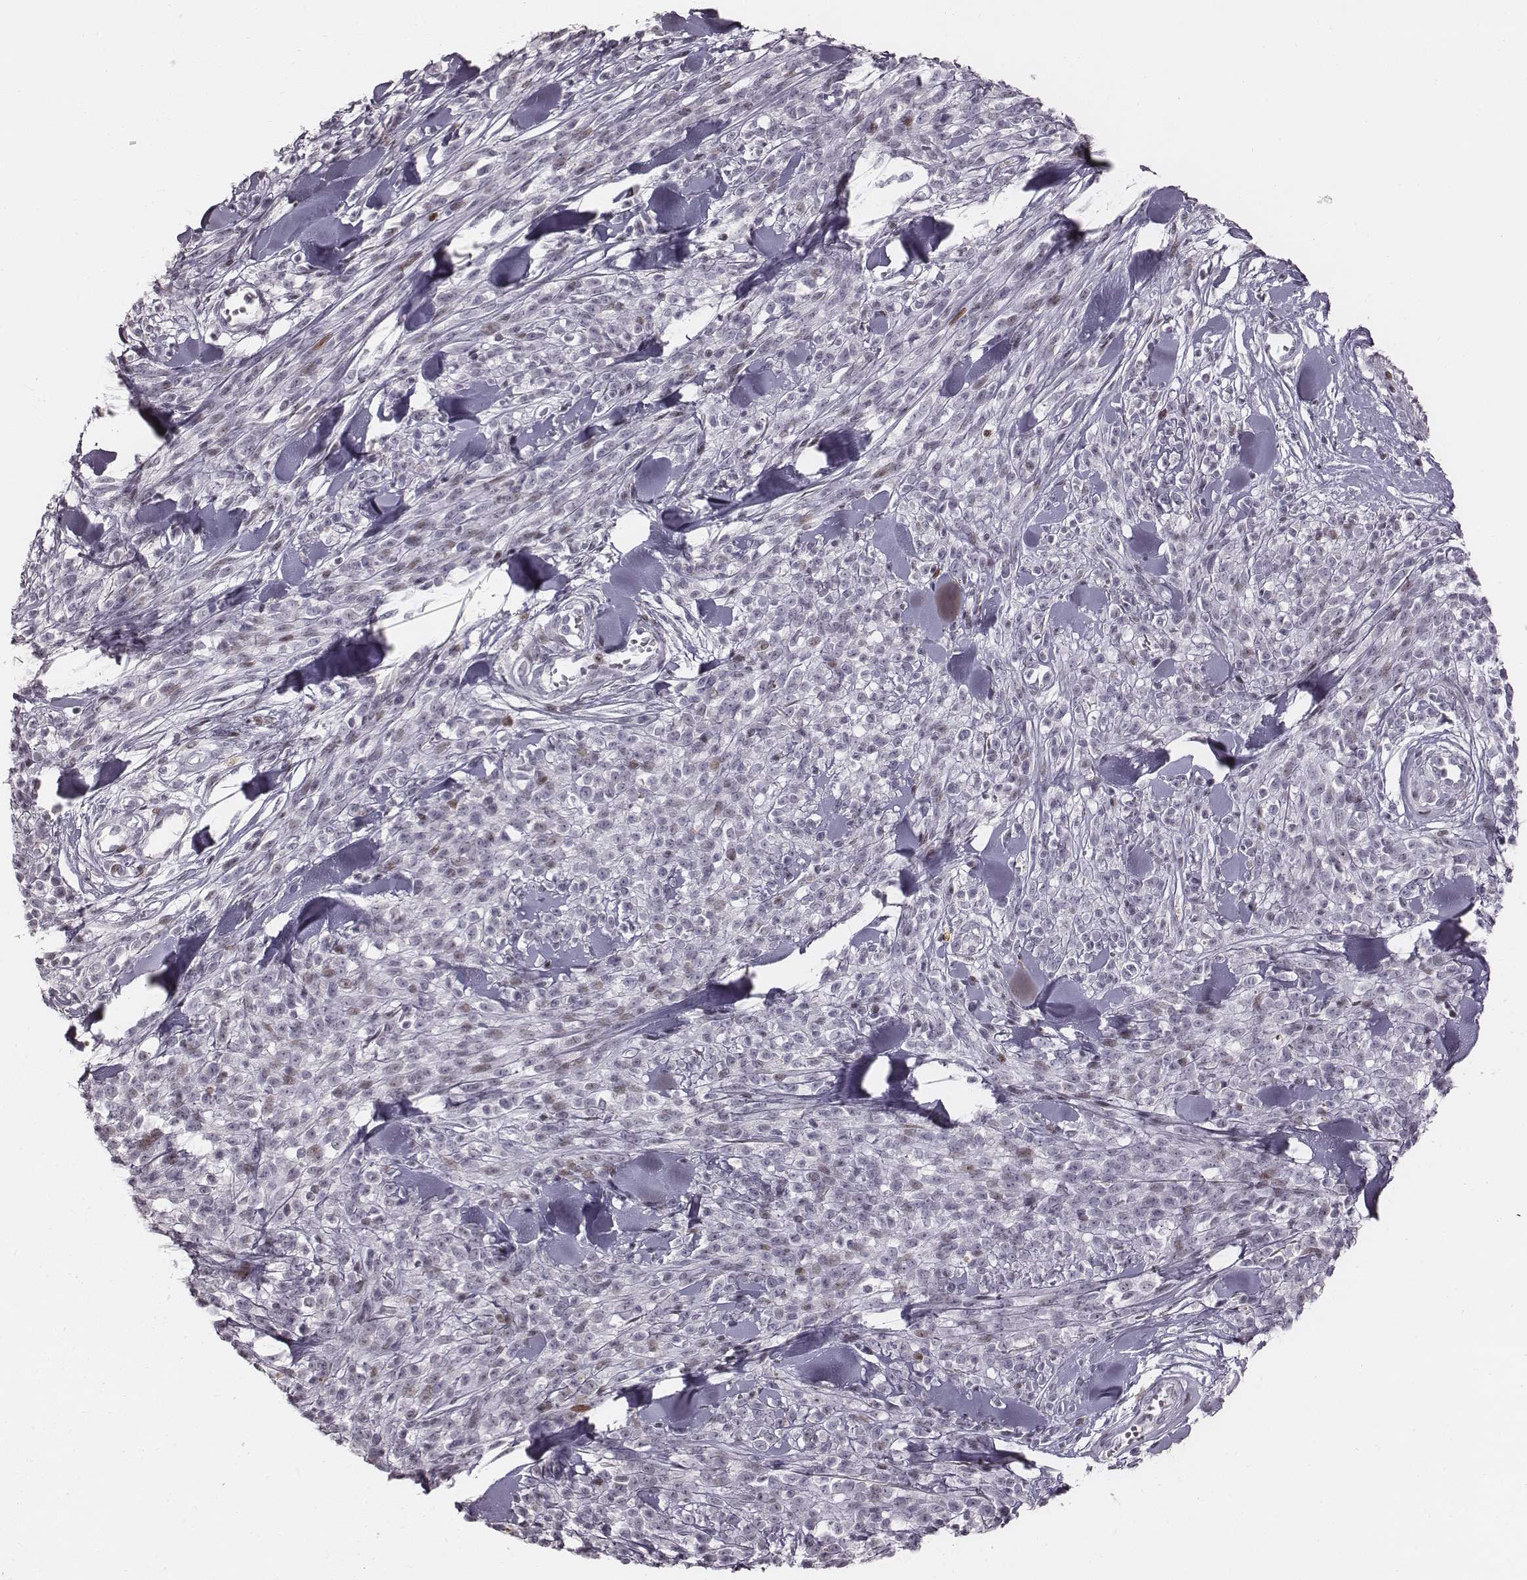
{"staining": {"intensity": "weak", "quantity": "<25%", "location": "nuclear"}, "tissue": "melanoma", "cell_type": "Tumor cells", "image_type": "cancer", "snomed": [{"axis": "morphology", "description": "Malignant melanoma, NOS"}, {"axis": "topography", "description": "Skin"}, {"axis": "topography", "description": "Skin of trunk"}], "caption": "A micrograph of human melanoma is negative for staining in tumor cells.", "gene": "NDC1", "patient": {"sex": "male", "age": 74}}